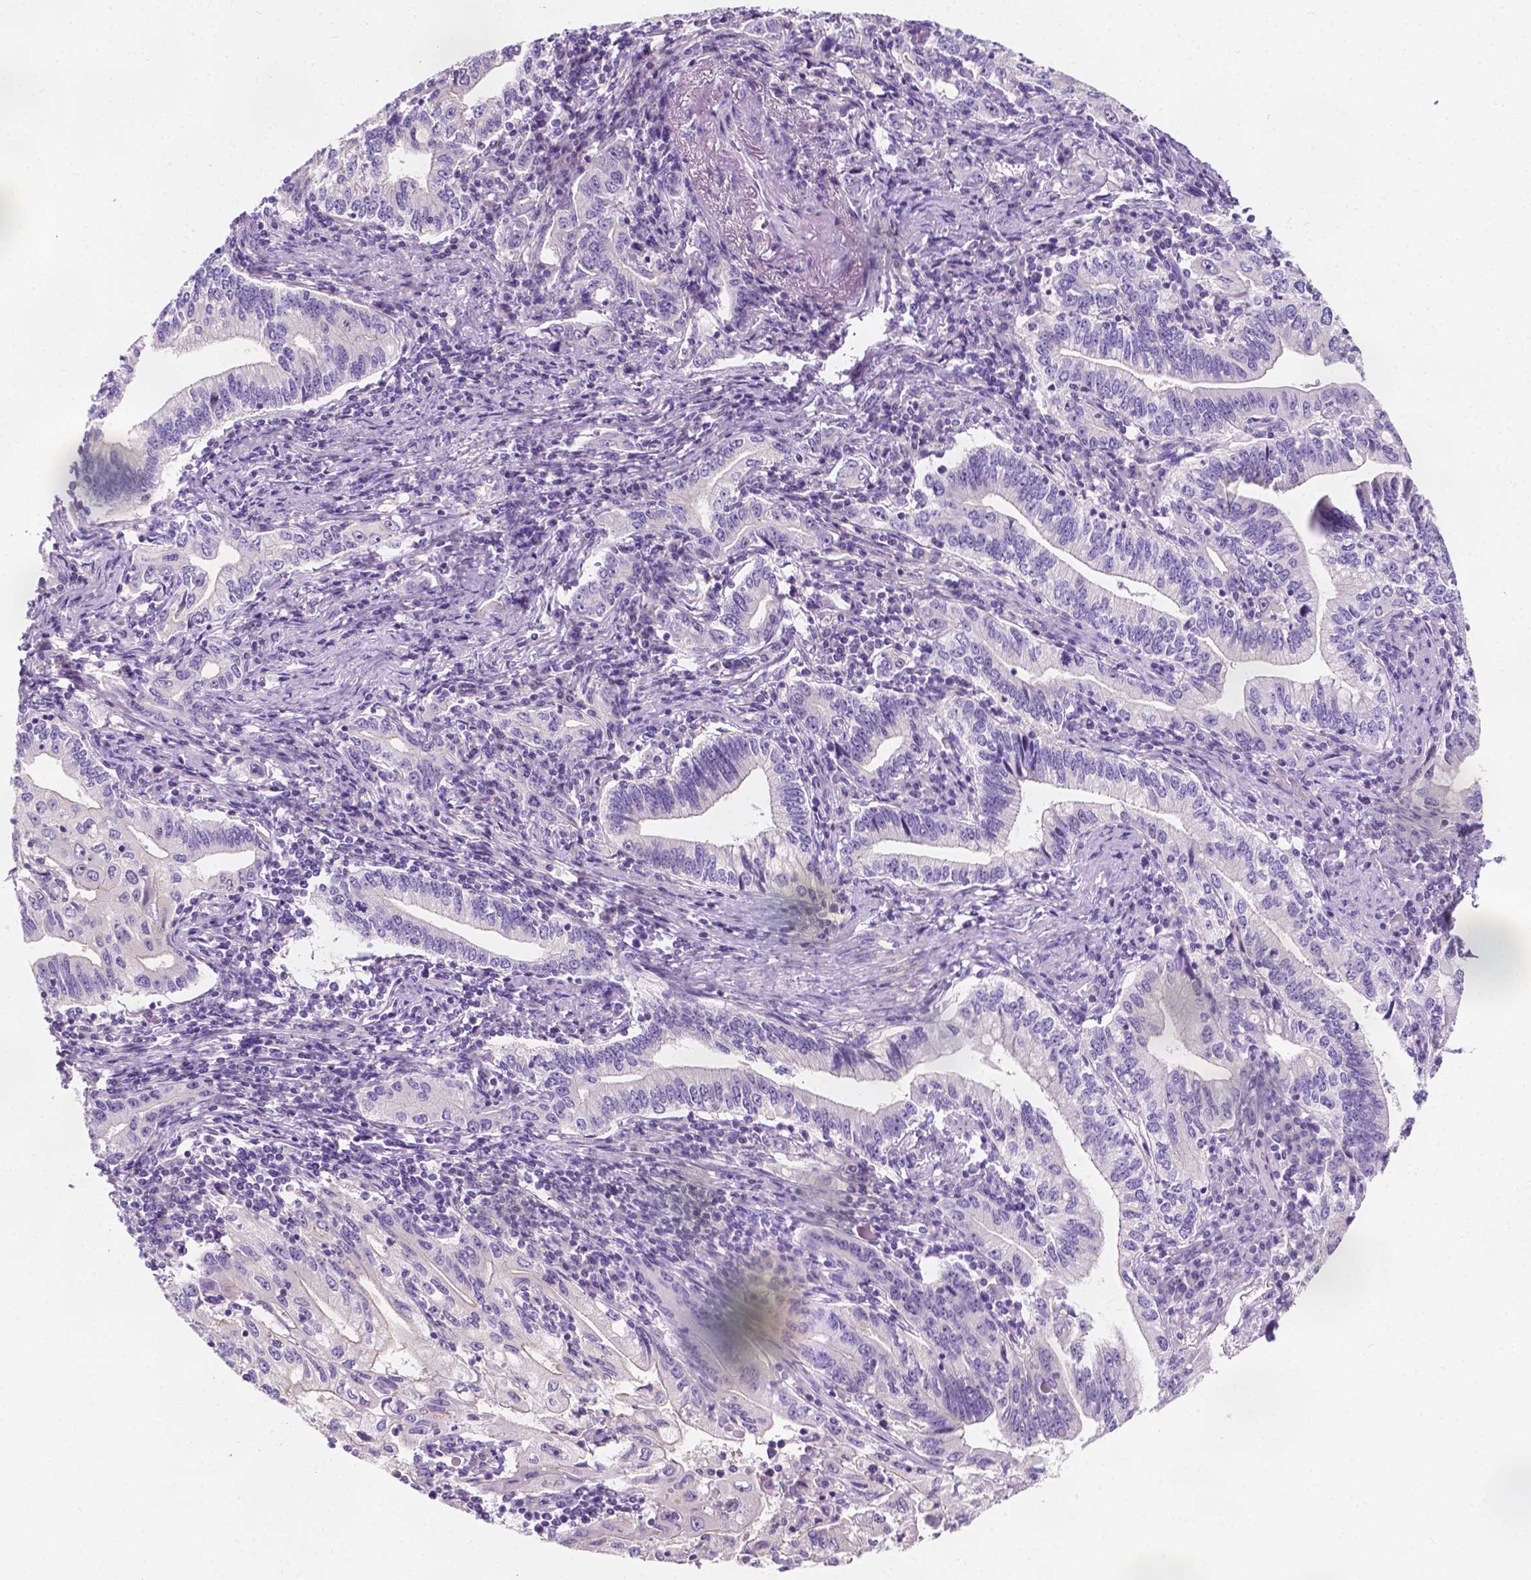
{"staining": {"intensity": "negative", "quantity": "none", "location": "none"}, "tissue": "stomach cancer", "cell_type": "Tumor cells", "image_type": "cancer", "snomed": [{"axis": "morphology", "description": "Adenocarcinoma, NOS"}, {"axis": "topography", "description": "Stomach, lower"}], "caption": "High power microscopy micrograph of an immunohistochemistry (IHC) histopathology image of stomach adenocarcinoma, revealing no significant staining in tumor cells.", "gene": "SIRT2", "patient": {"sex": "female", "age": 72}}